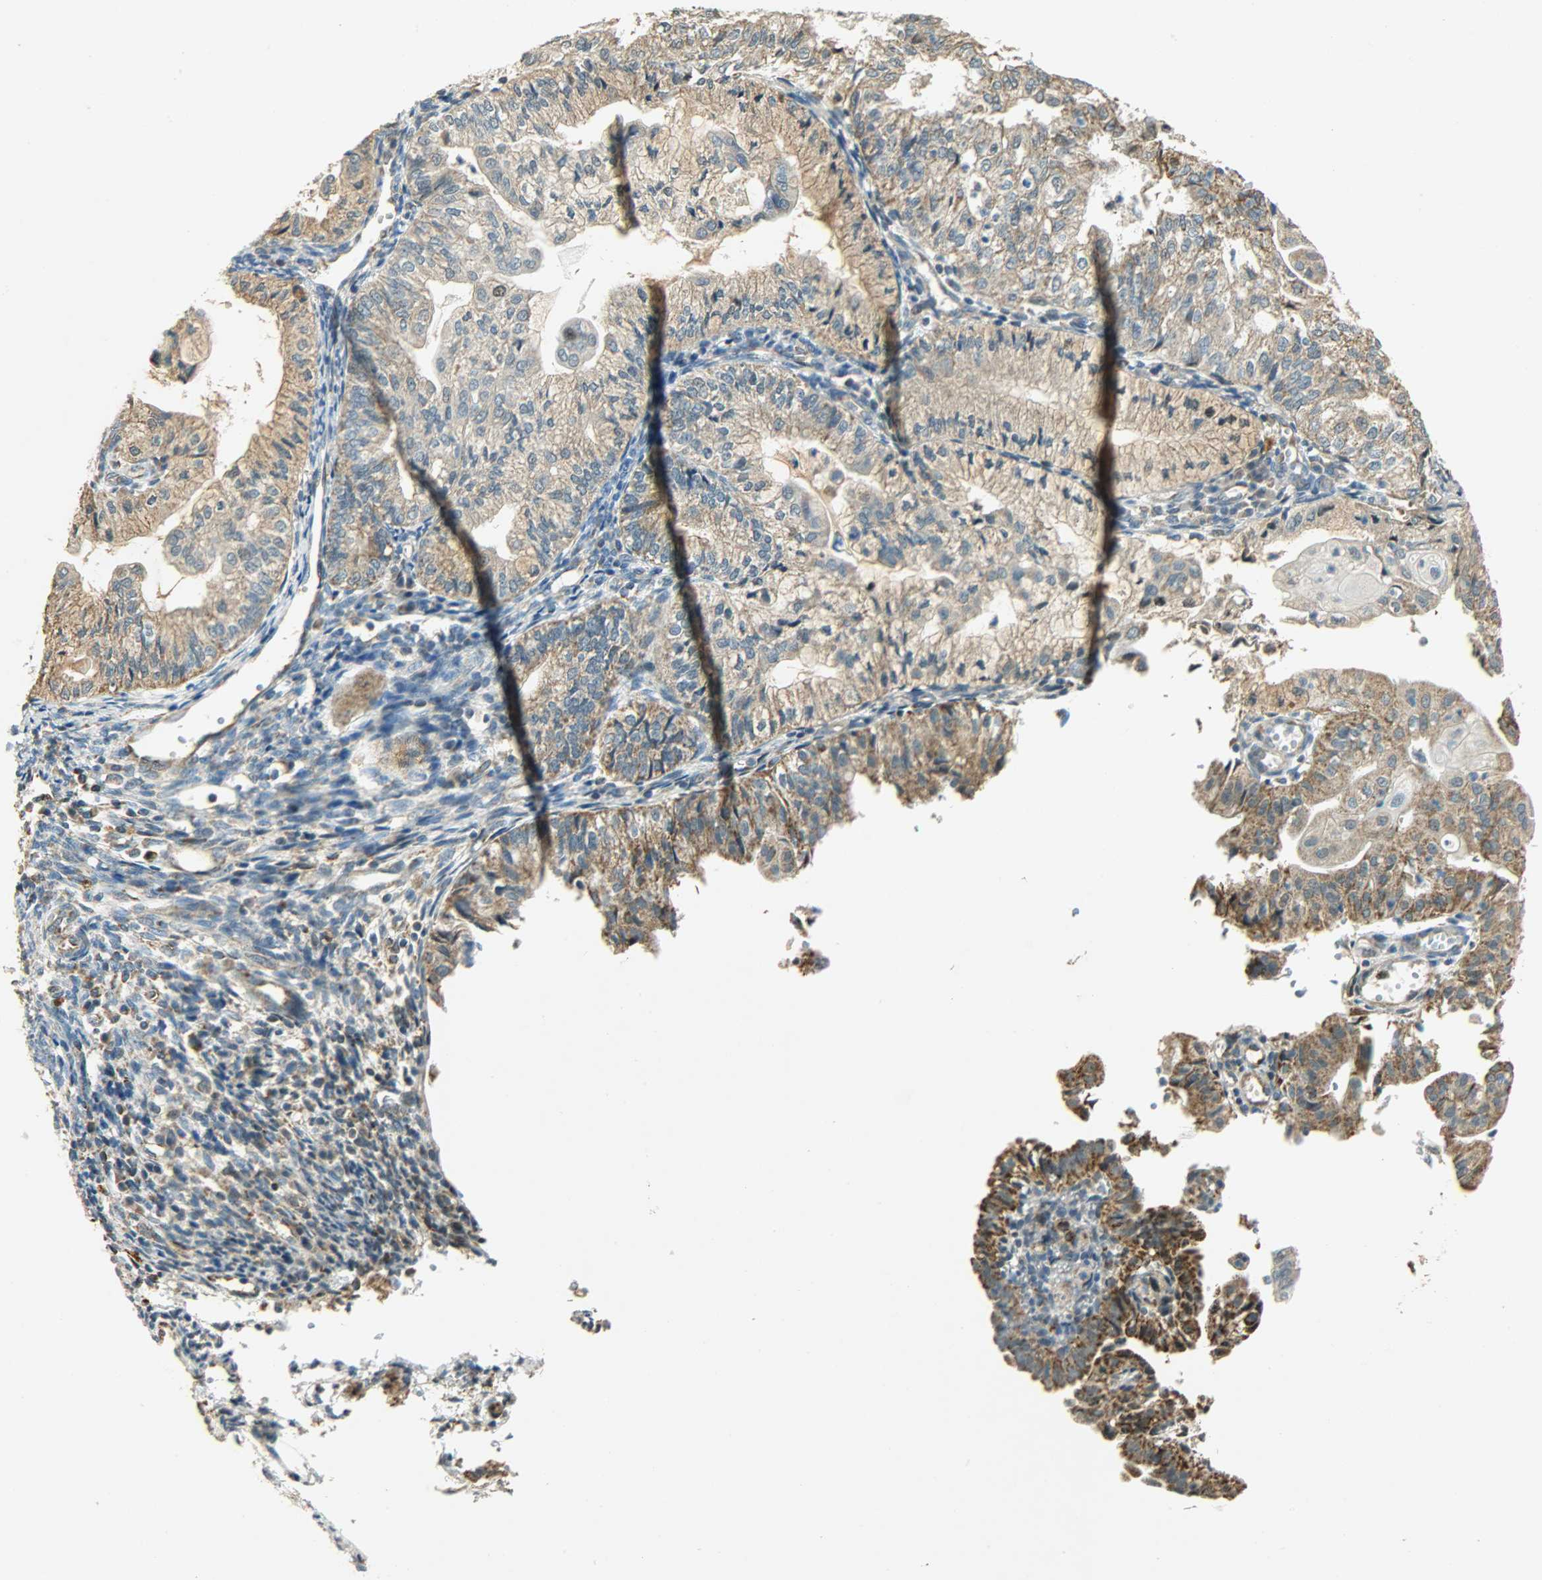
{"staining": {"intensity": "weak", "quantity": ">75%", "location": "cytoplasmic/membranous"}, "tissue": "endometrial cancer", "cell_type": "Tumor cells", "image_type": "cancer", "snomed": [{"axis": "morphology", "description": "Adenocarcinoma, NOS"}, {"axis": "topography", "description": "Endometrium"}], "caption": "Tumor cells show low levels of weak cytoplasmic/membranous staining in about >75% of cells in endometrial adenocarcinoma.", "gene": "HDHD5", "patient": {"sex": "female", "age": 59}}